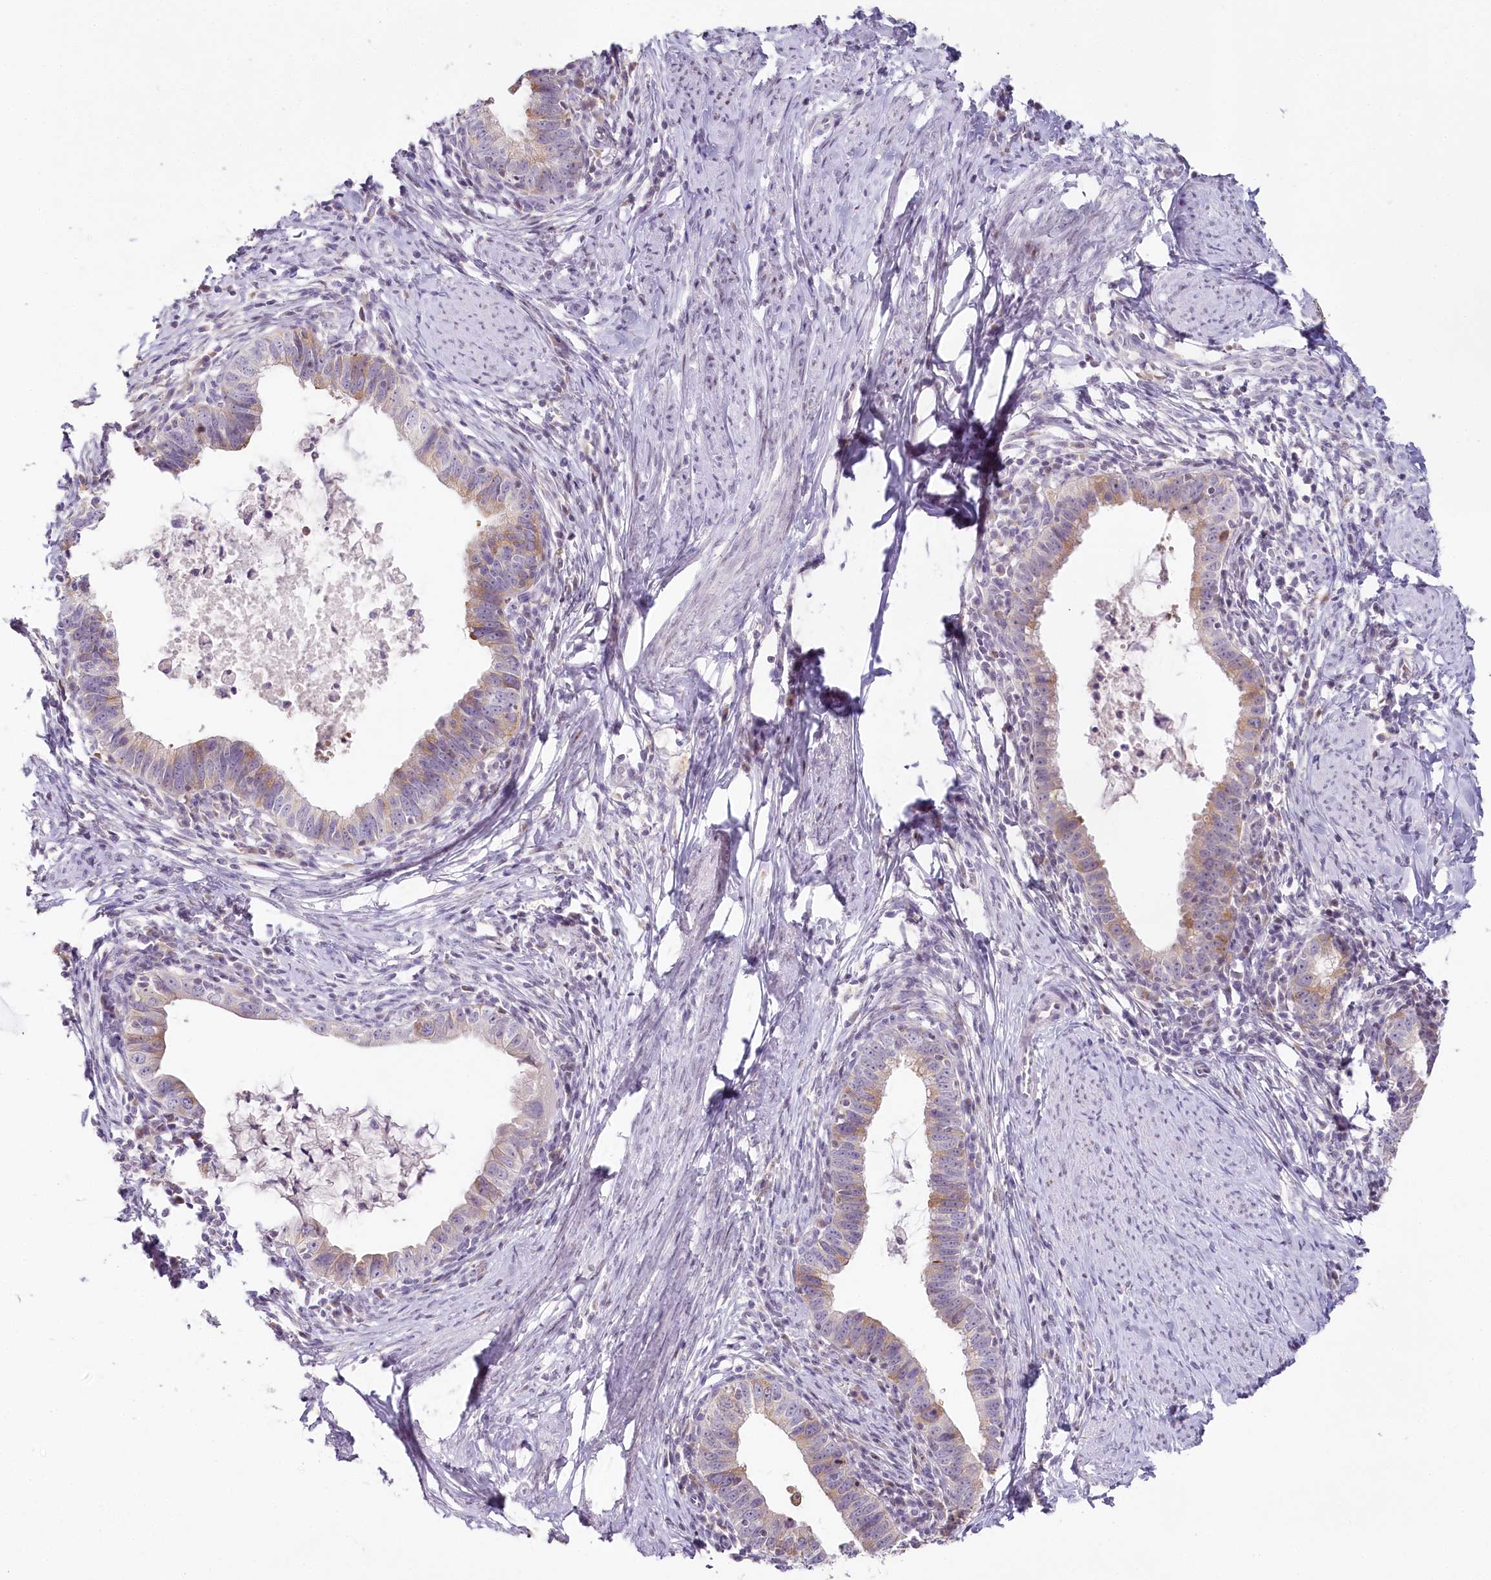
{"staining": {"intensity": "moderate", "quantity": "<25%", "location": "cytoplasmic/membranous"}, "tissue": "cervical cancer", "cell_type": "Tumor cells", "image_type": "cancer", "snomed": [{"axis": "morphology", "description": "Adenocarcinoma, NOS"}, {"axis": "topography", "description": "Cervix"}], "caption": "Cervical cancer stained with DAB IHC demonstrates low levels of moderate cytoplasmic/membranous staining in approximately <25% of tumor cells. (brown staining indicates protein expression, while blue staining denotes nuclei).", "gene": "HPD", "patient": {"sex": "female", "age": 36}}